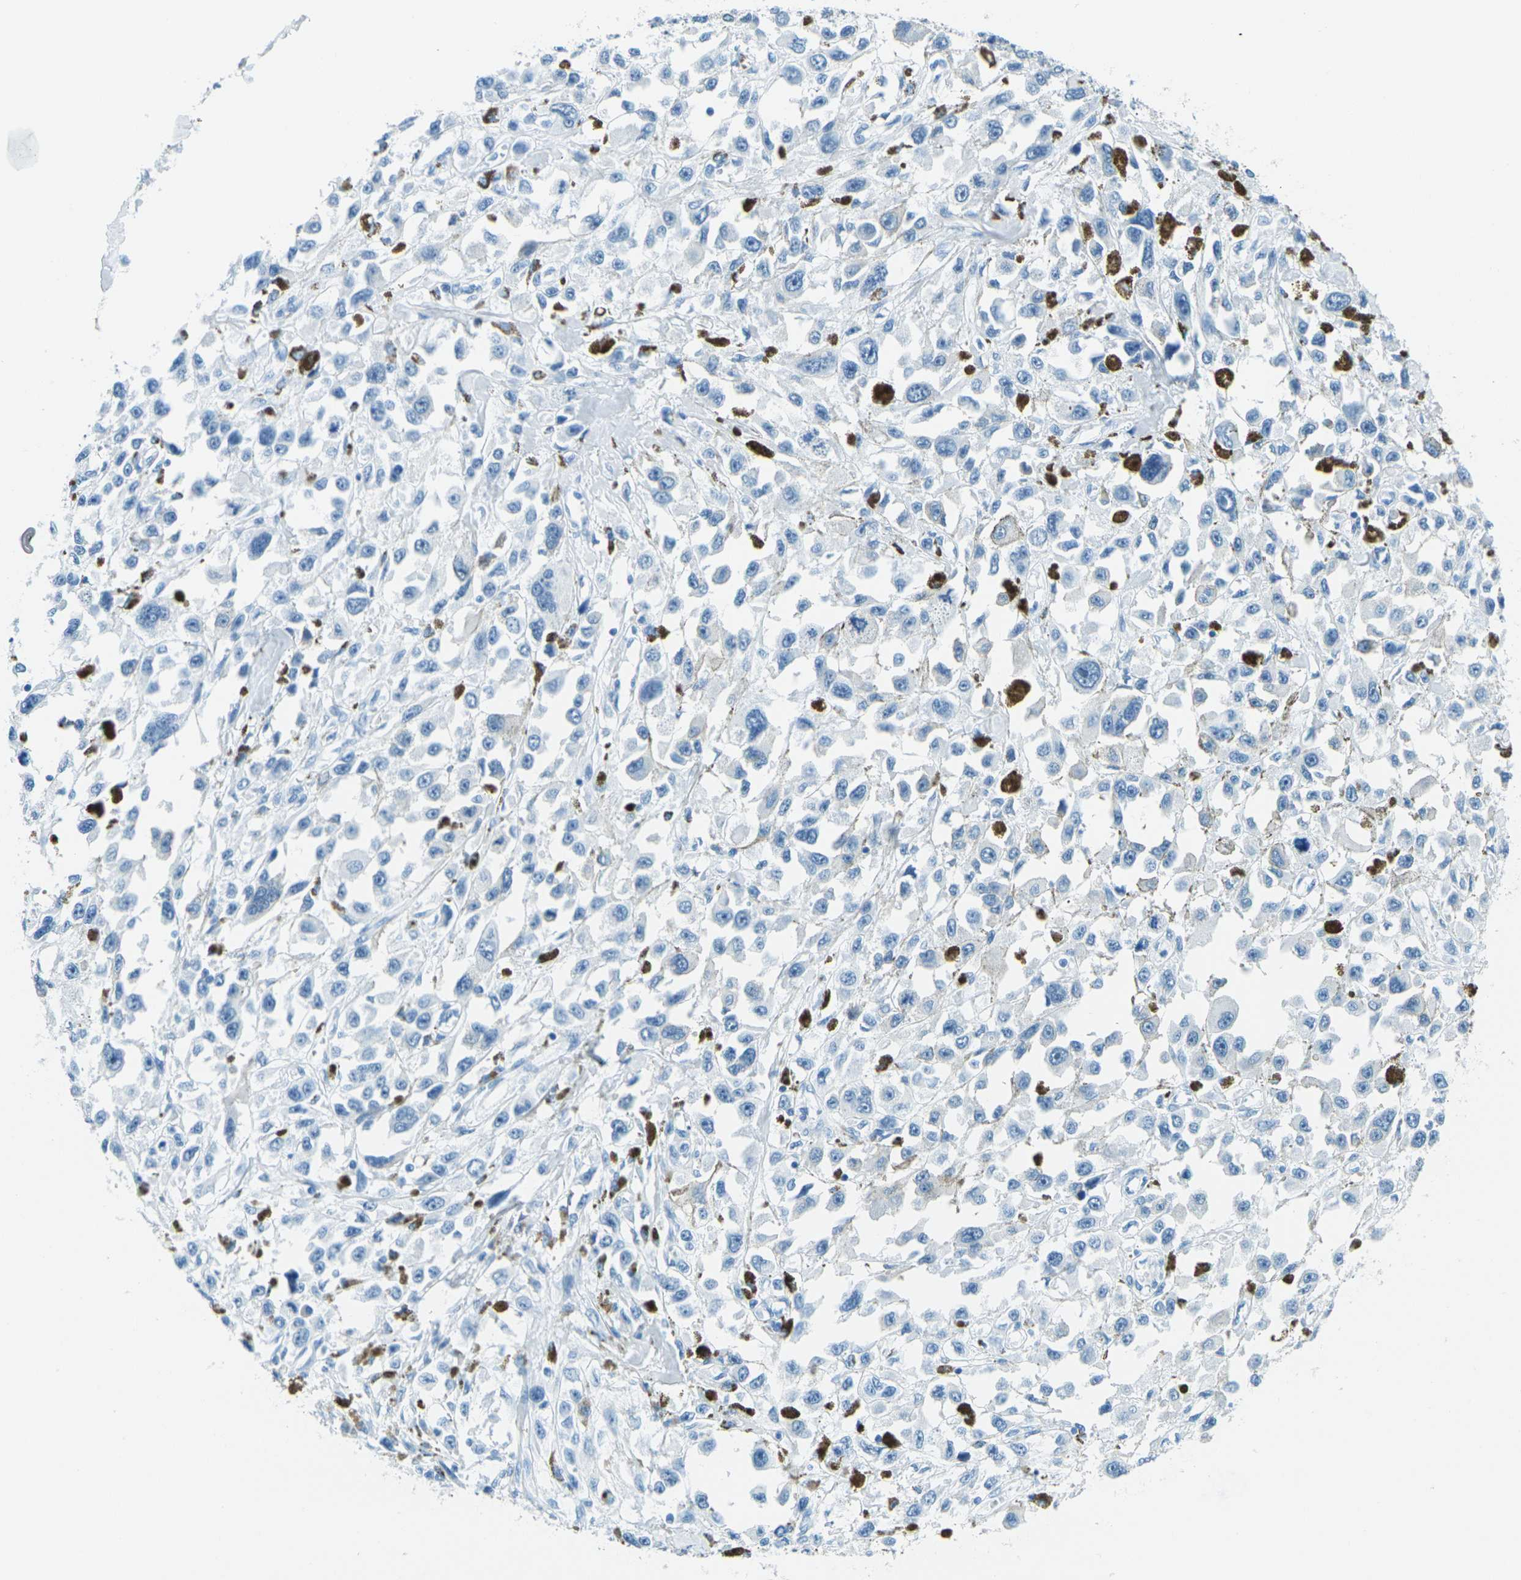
{"staining": {"intensity": "negative", "quantity": "none", "location": "none"}, "tissue": "melanoma", "cell_type": "Tumor cells", "image_type": "cancer", "snomed": [{"axis": "morphology", "description": "Malignant melanoma, Metastatic site"}, {"axis": "topography", "description": "Lymph node"}], "caption": "Malignant melanoma (metastatic site) was stained to show a protein in brown. There is no significant positivity in tumor cells.", "gene": "OCLN", "patient": {"sex": "male", "age": 59}}